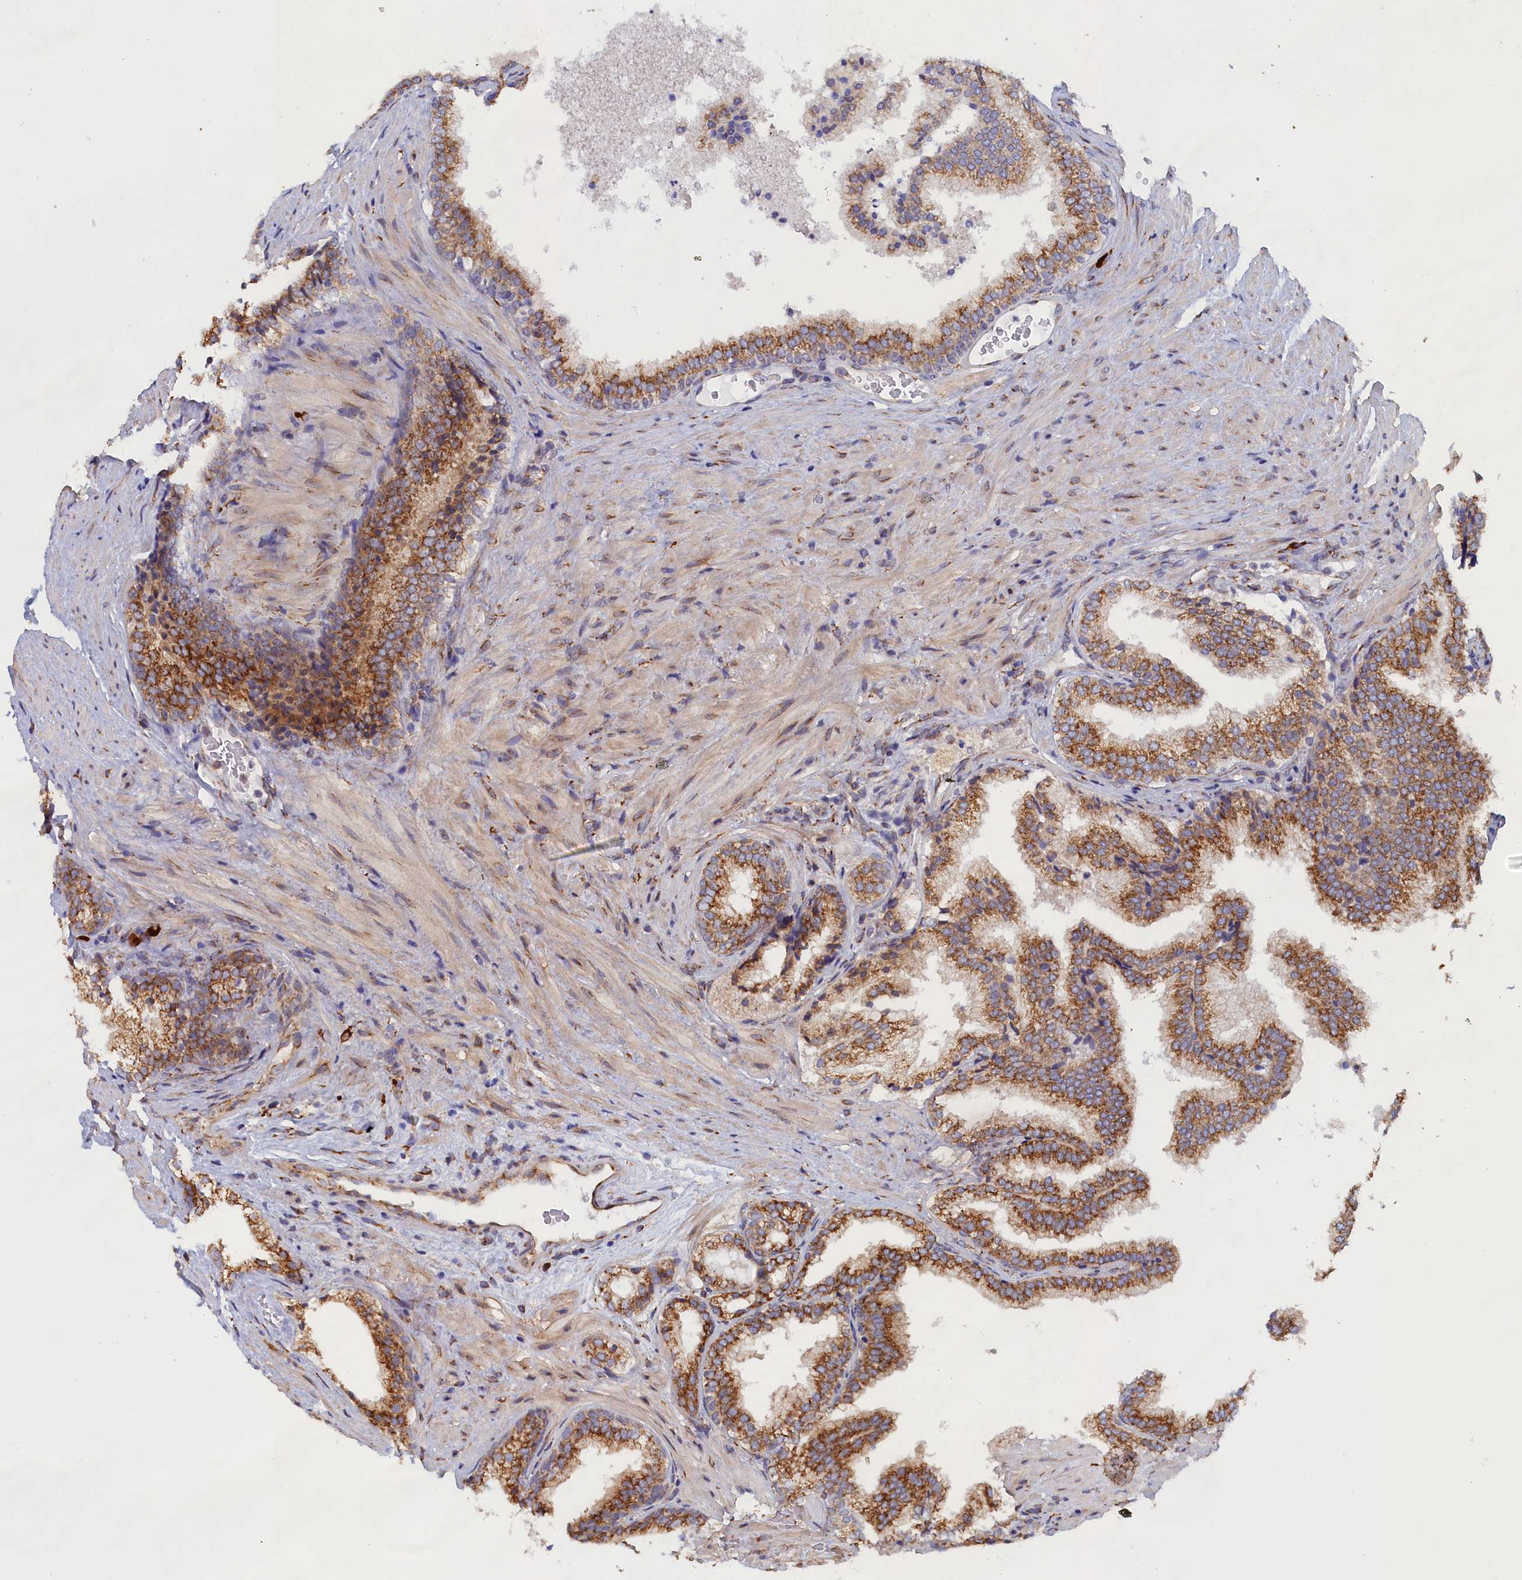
{"staining": {"intensity": "moderate", "quantity": ">75%", "location": "cytoplasmic/membranous"}, "tissue": "prostate", "cell_type": "Glandular cells", "image_type": "normal", "snomed": [{"axis": "morphology", "description": "Normal tissue, NOS"}, {"axis": "topography", "description": "Prostate"}], "caption": "This histopathology image displays unremarkable prostate stained with immunohistochemistry (IHC) to label a protein in brown. The cytoplasmic/membranous of glandular cells show moderate positivity for the protein. Nuclei are counter-stained blue.", "gene": "CCDC68", "patient": {"sex": "male", "age": 76}}